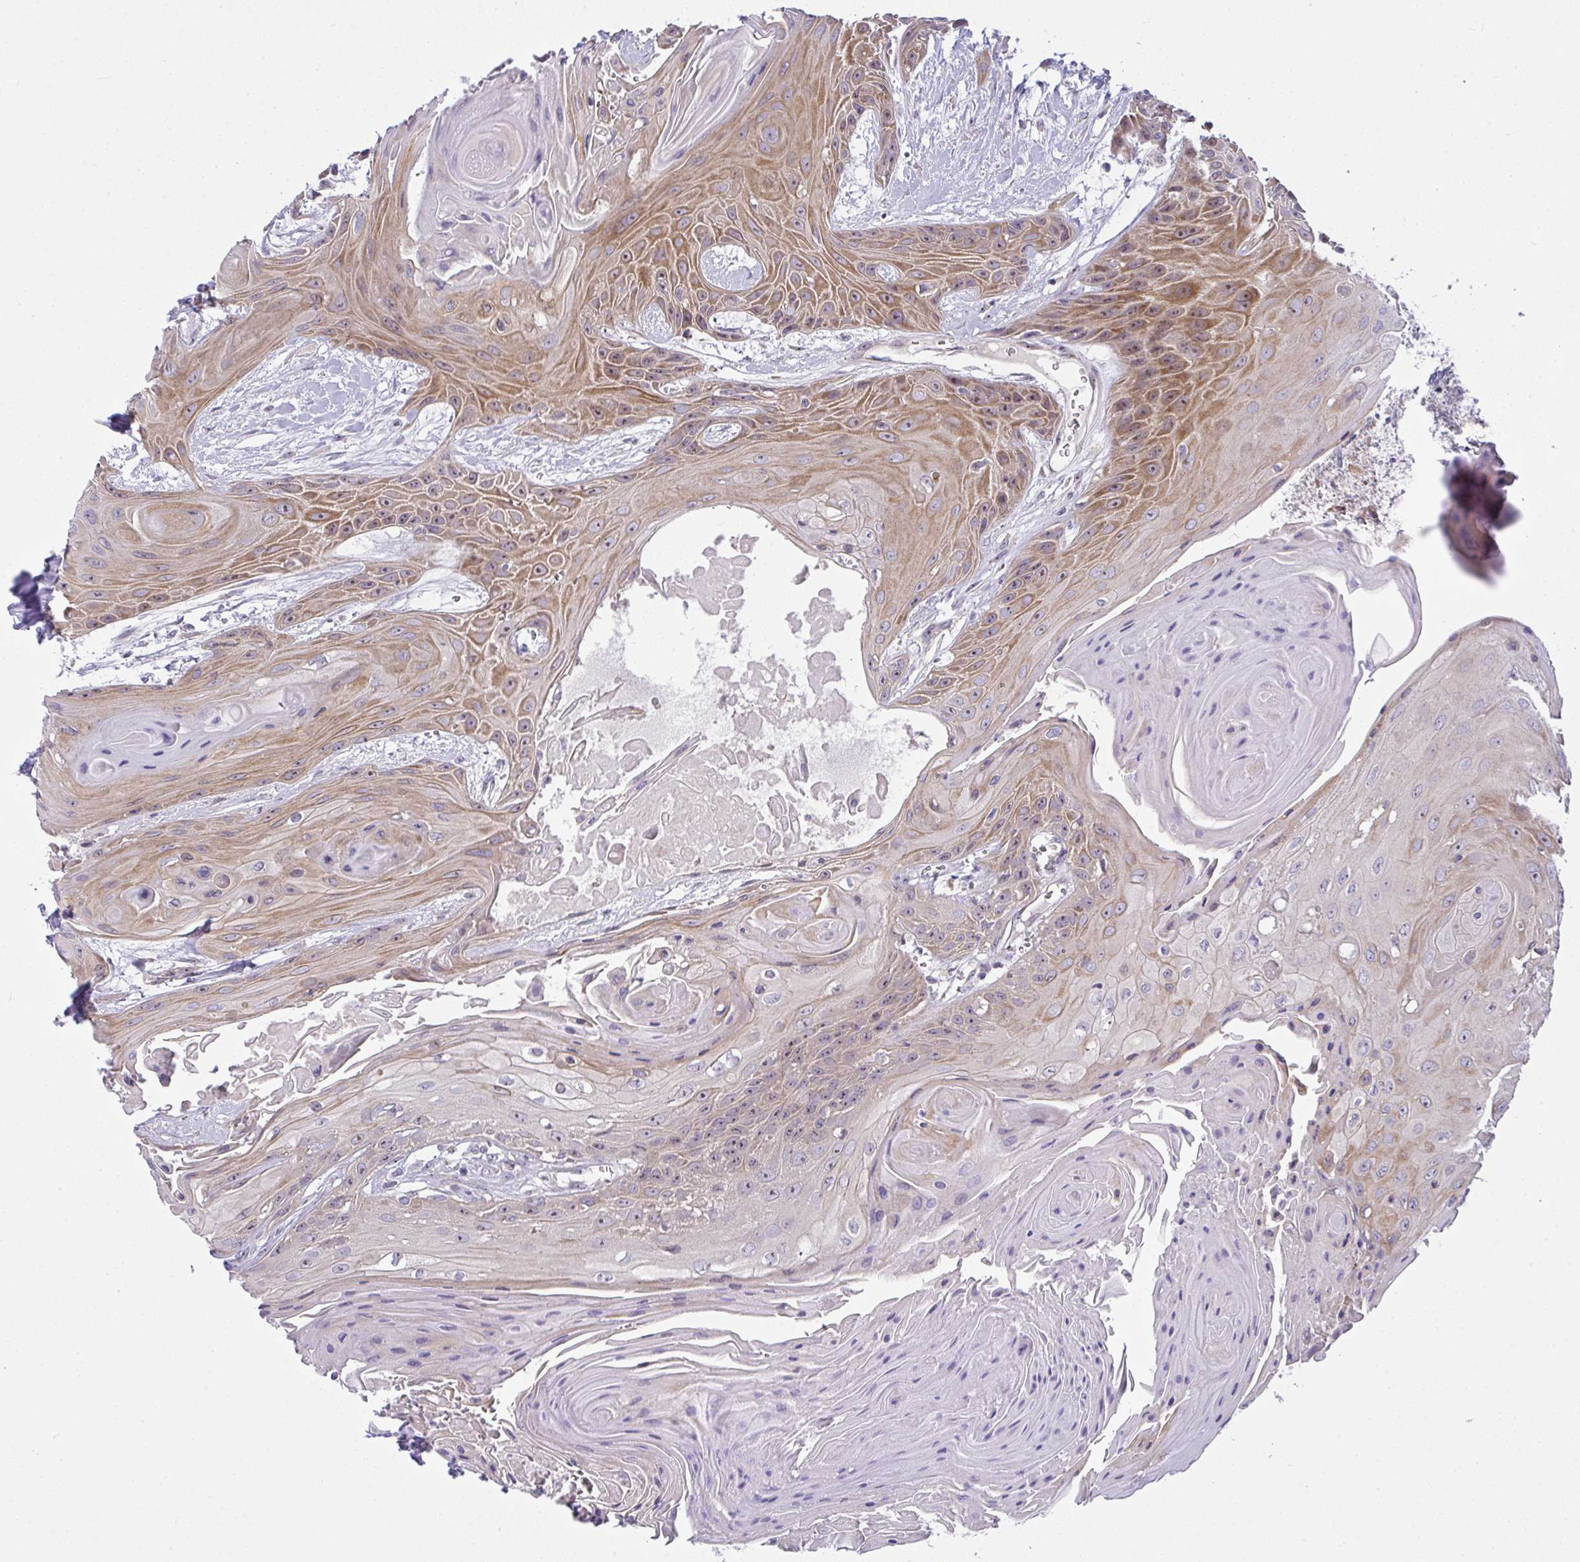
{"staining": {"intensity": "moderate", "quantity": "25%-75%", "location": "cytoplasmic/membranous"}, "tissue": "head and neck cancer", "cell_type": "Tumor cells", "image_type": "cancer", "snomed": [{"axis": "morphology", "description": "Squamous cell carcinoma, NOS"}, {"axis": "topography", "description": "Head-Neck"}], "caption": "Moderate cytoplasmic/membranous staining for a protein is identified in approximately 25%-75% of tumor cells of head and neck squamous cell carcinoma using immunohistochemistry.", "gene": "NT5C1A", "patient": {"sex": "female", "age": 73}}